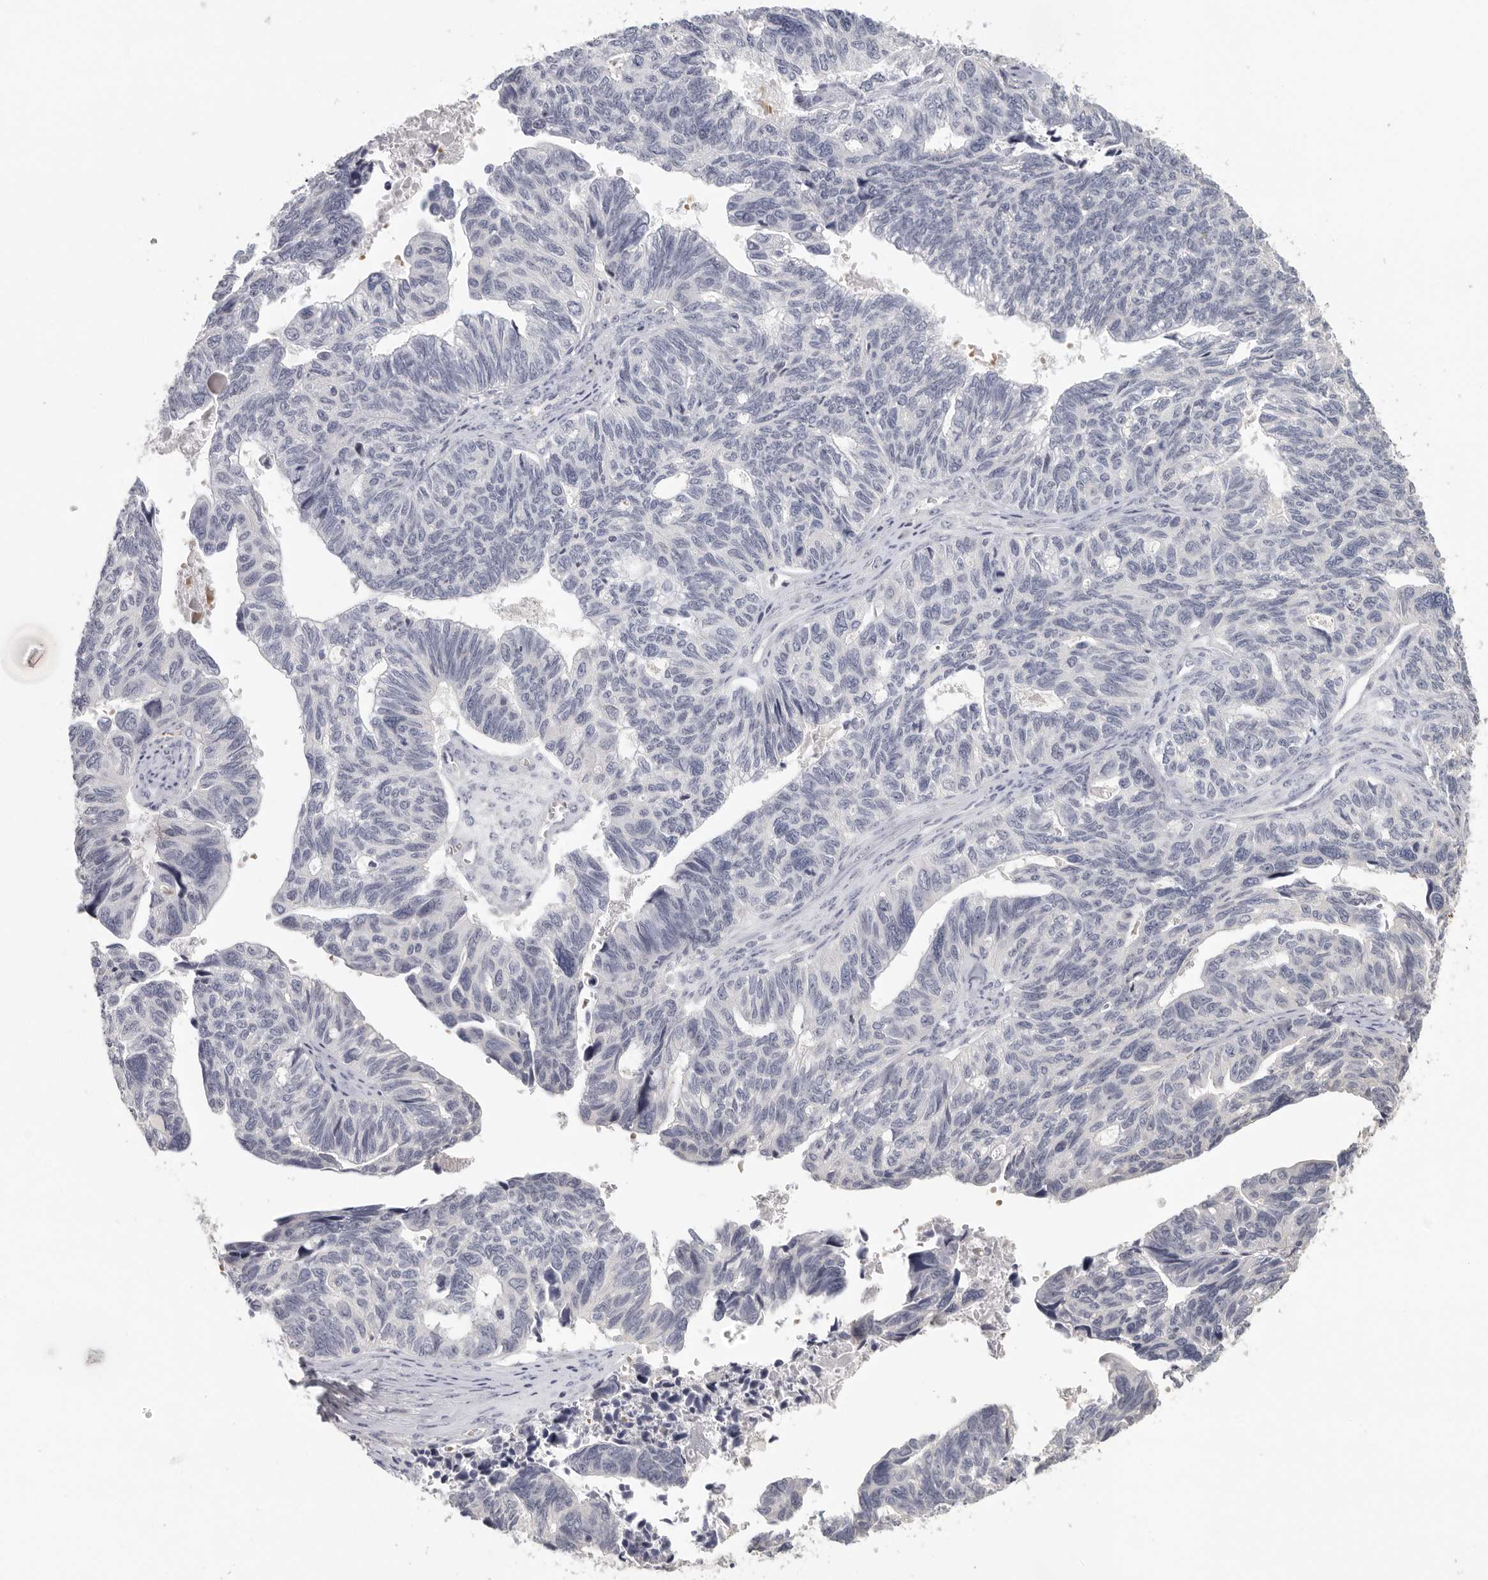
{"staining": {"intensity": "negative", "quantity": "none", "location": "none"}, "tissue": "ovarian cancer", "cell_type": "Tumor cells", "image_type": "cancer", "snomed": [{"axis": "morphology", "description": "Cystadenocarcinoma, serous, NOS"}, {"axis": "topography", "description": "Ovary"}], "caption": "A photomicrograph of serous cystadenocarcinoma (ovarian) stained for a protein reveals no brown staining in tumor cells. (DAB (3,3'-diaminobenzidine) immunohistochemistry, high magnification).", "gene": "DNAJC11", "patient": {"sex": "female", "age": 79}}